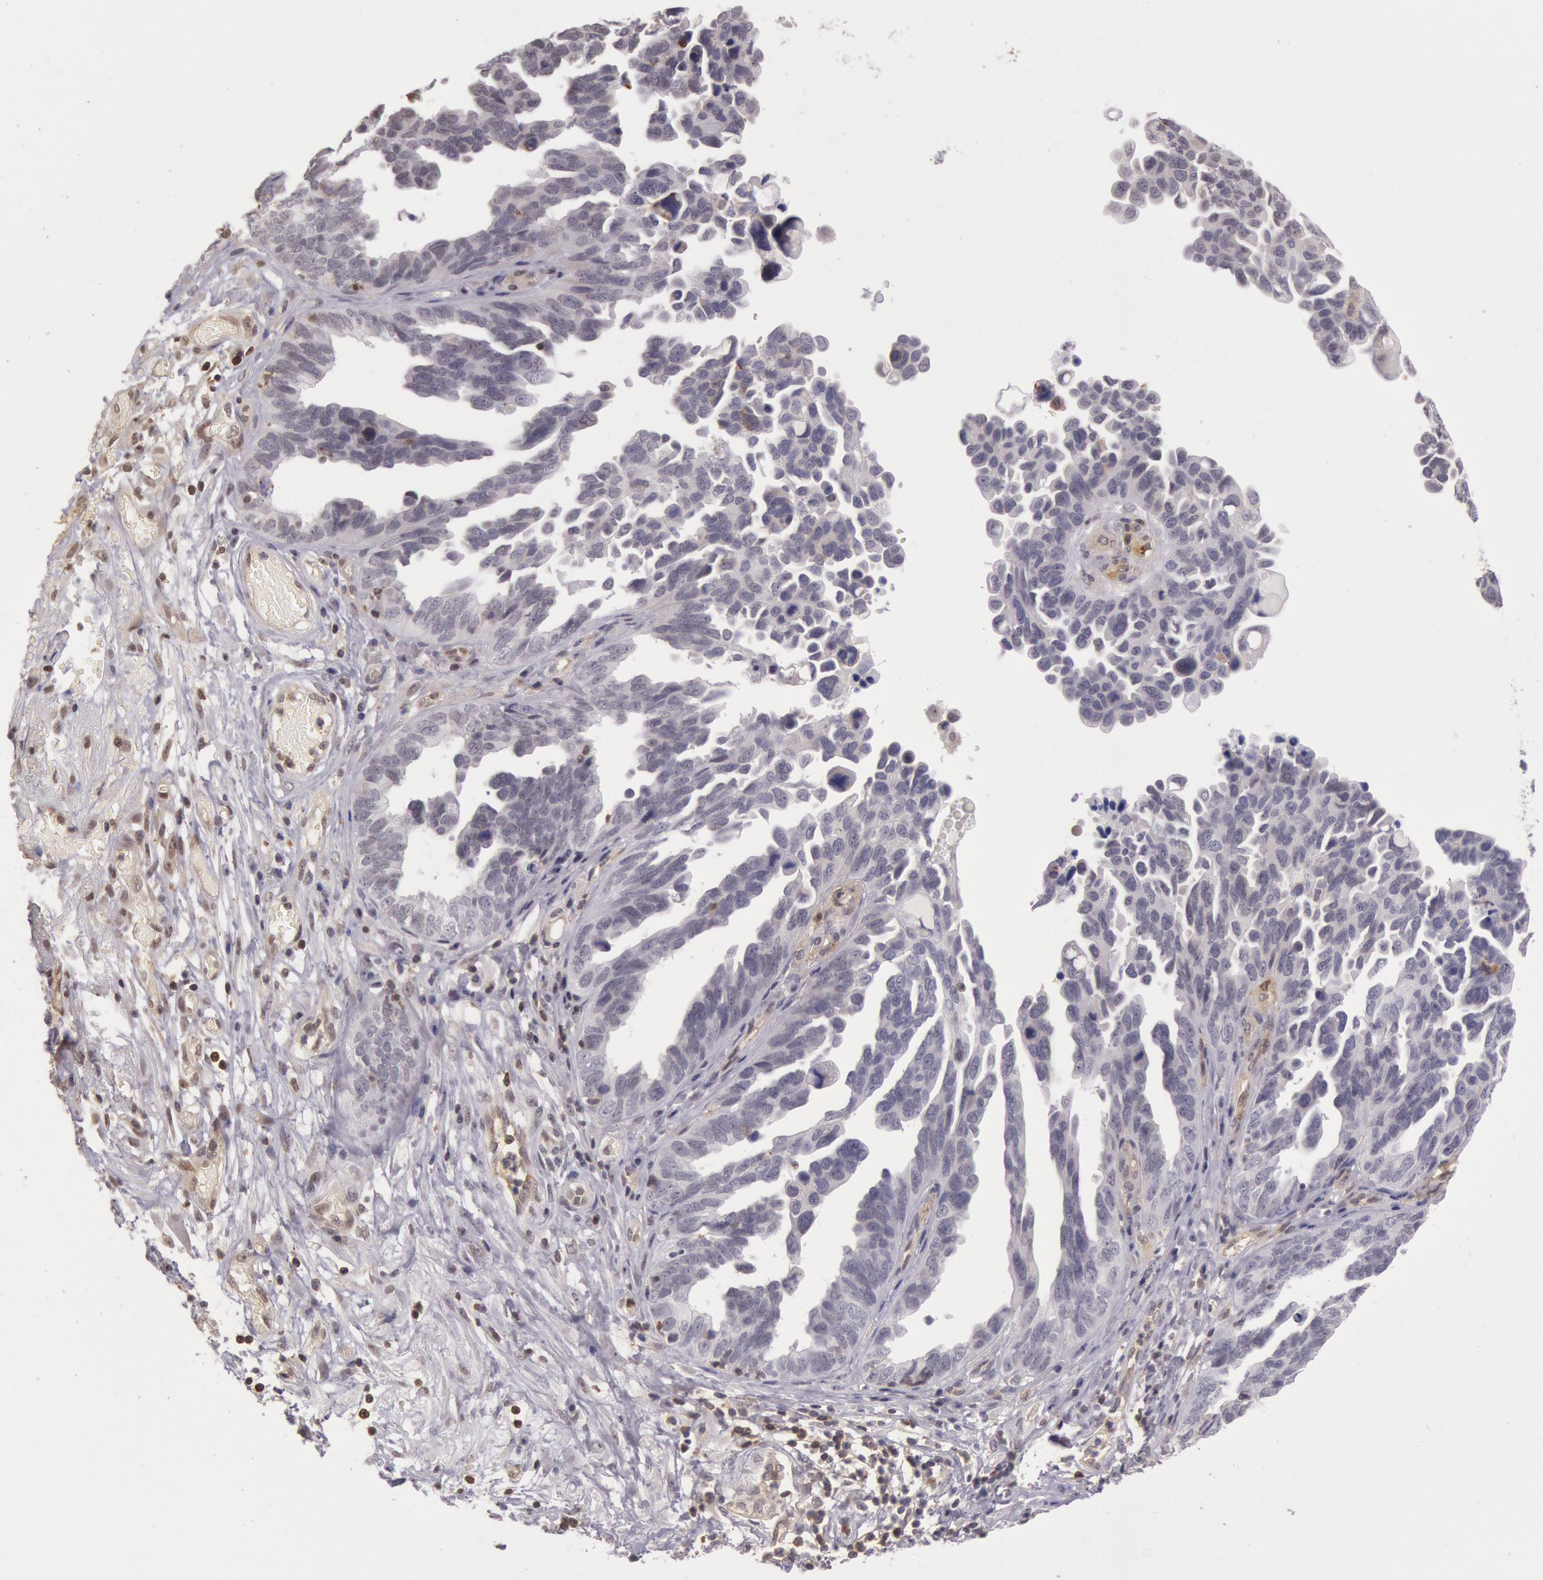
{"staining": {"intensity": "negative", "quantity": "none", "location": "none"}, "tissue": "ovarian cancer", "cell_type": "Tumor cells", "image_type": "cancer", "snomed": [{"axis": "morphology", "description": "Cystadenocarcinoma, serous, NOS"}, {"axis": "topography", "description": "Ovary"}], "caption": "The image reveals no staining of tumor cells in ovarian cancer. The staining is performed using DAB (3,3'-diaminobenzidine) brown chromogen with nuclei counter-stained in using hematoxylin.", "gene": "HIF1A", "patient": {"sex": "female", "age": 64}}